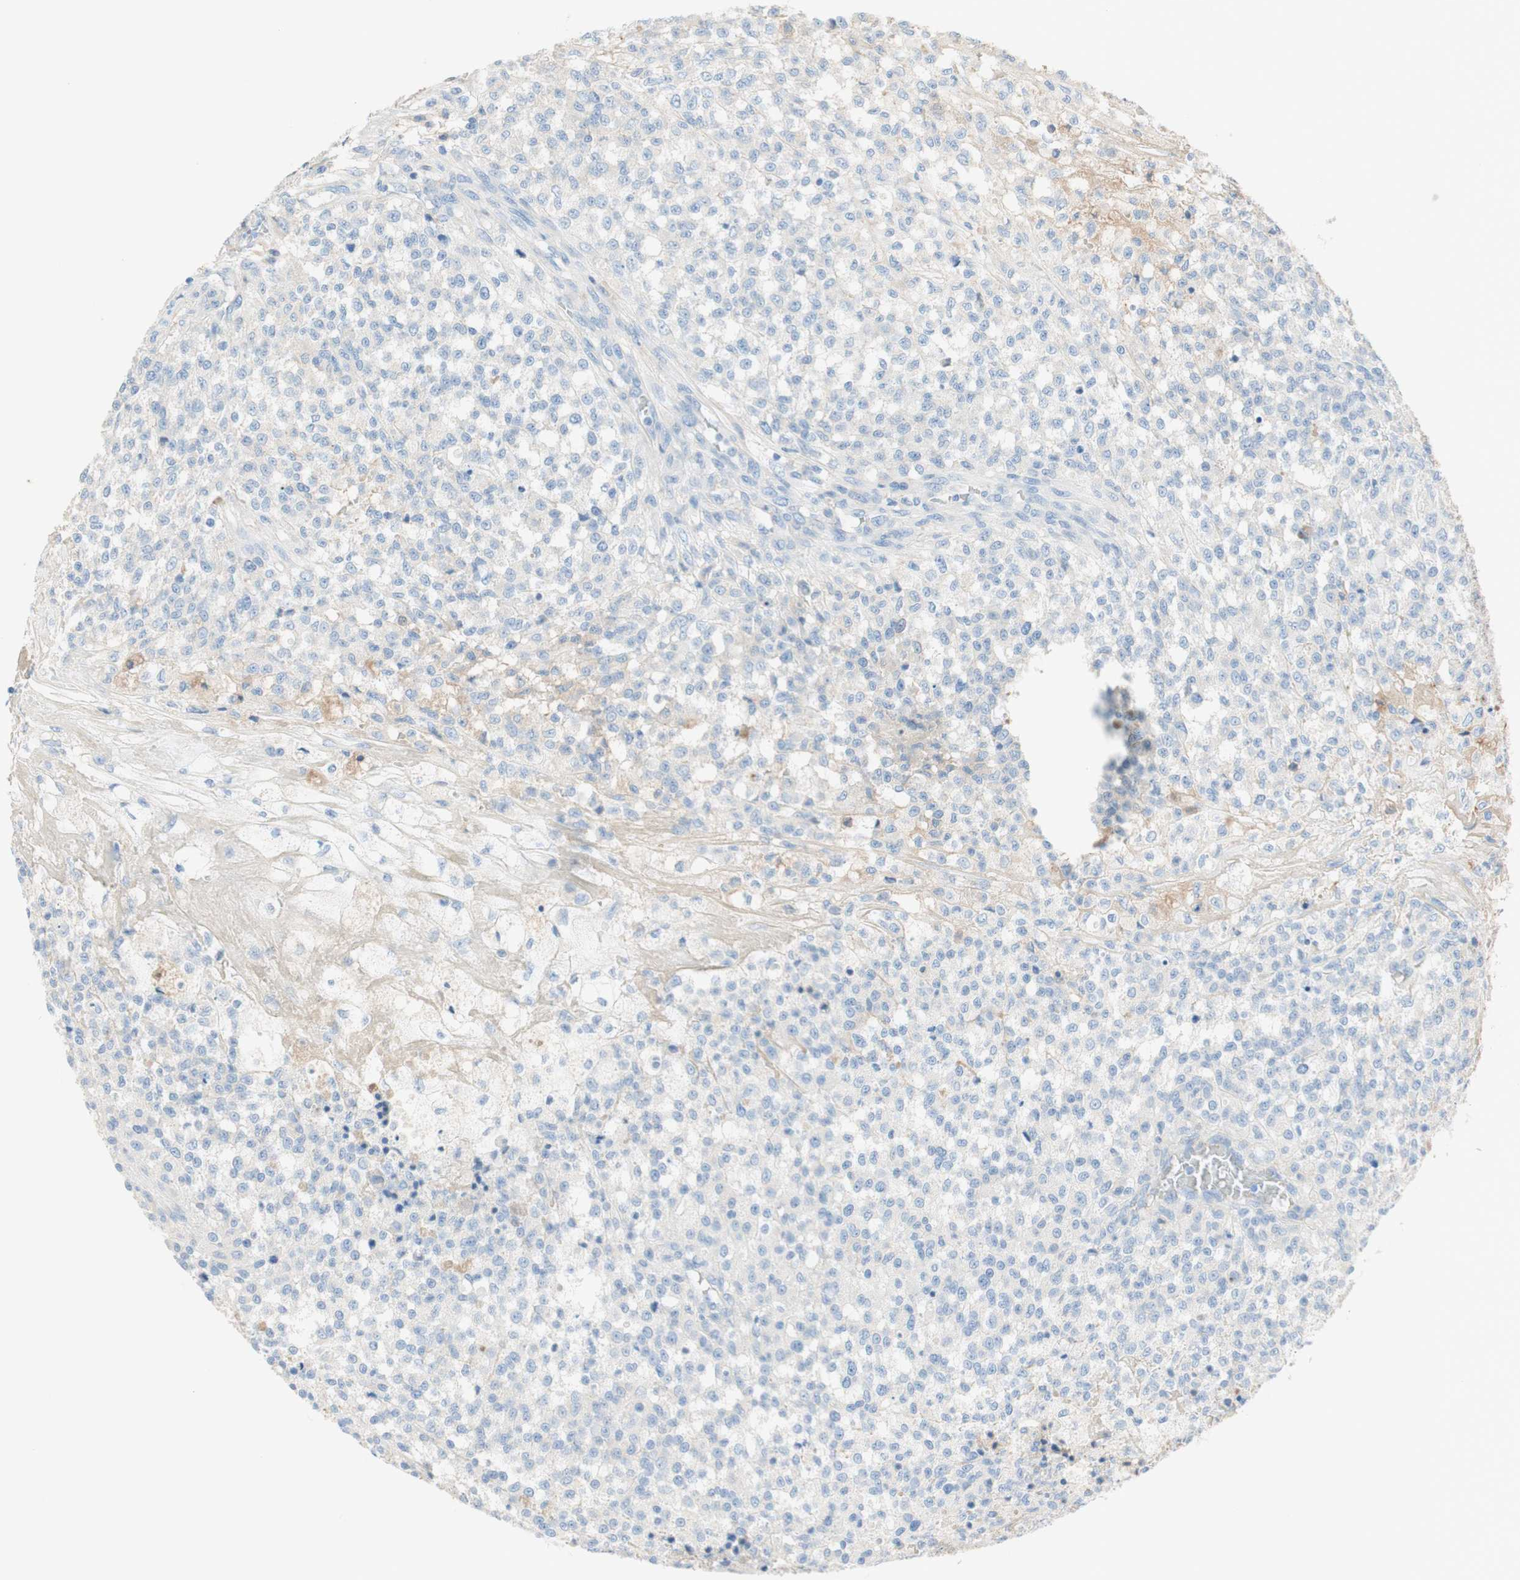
{"staining": {"intensity": "negative", "quantity": "none", "location": "none"}, "tissue": "testis cancer", "cell_type": "Tumor cells", "image_type": "cancer", "snomed": [{"axis": "morphology", "description": "Seminoma, NOS"}, {"axis": "topography", "description": "Testis"}], "caption": "This is an IHC photomicrograph of human seminoma (testis). There is no staining in tumor cells.", "gene": "KNG1", "patient": {"sex": "male", "age": 59}}